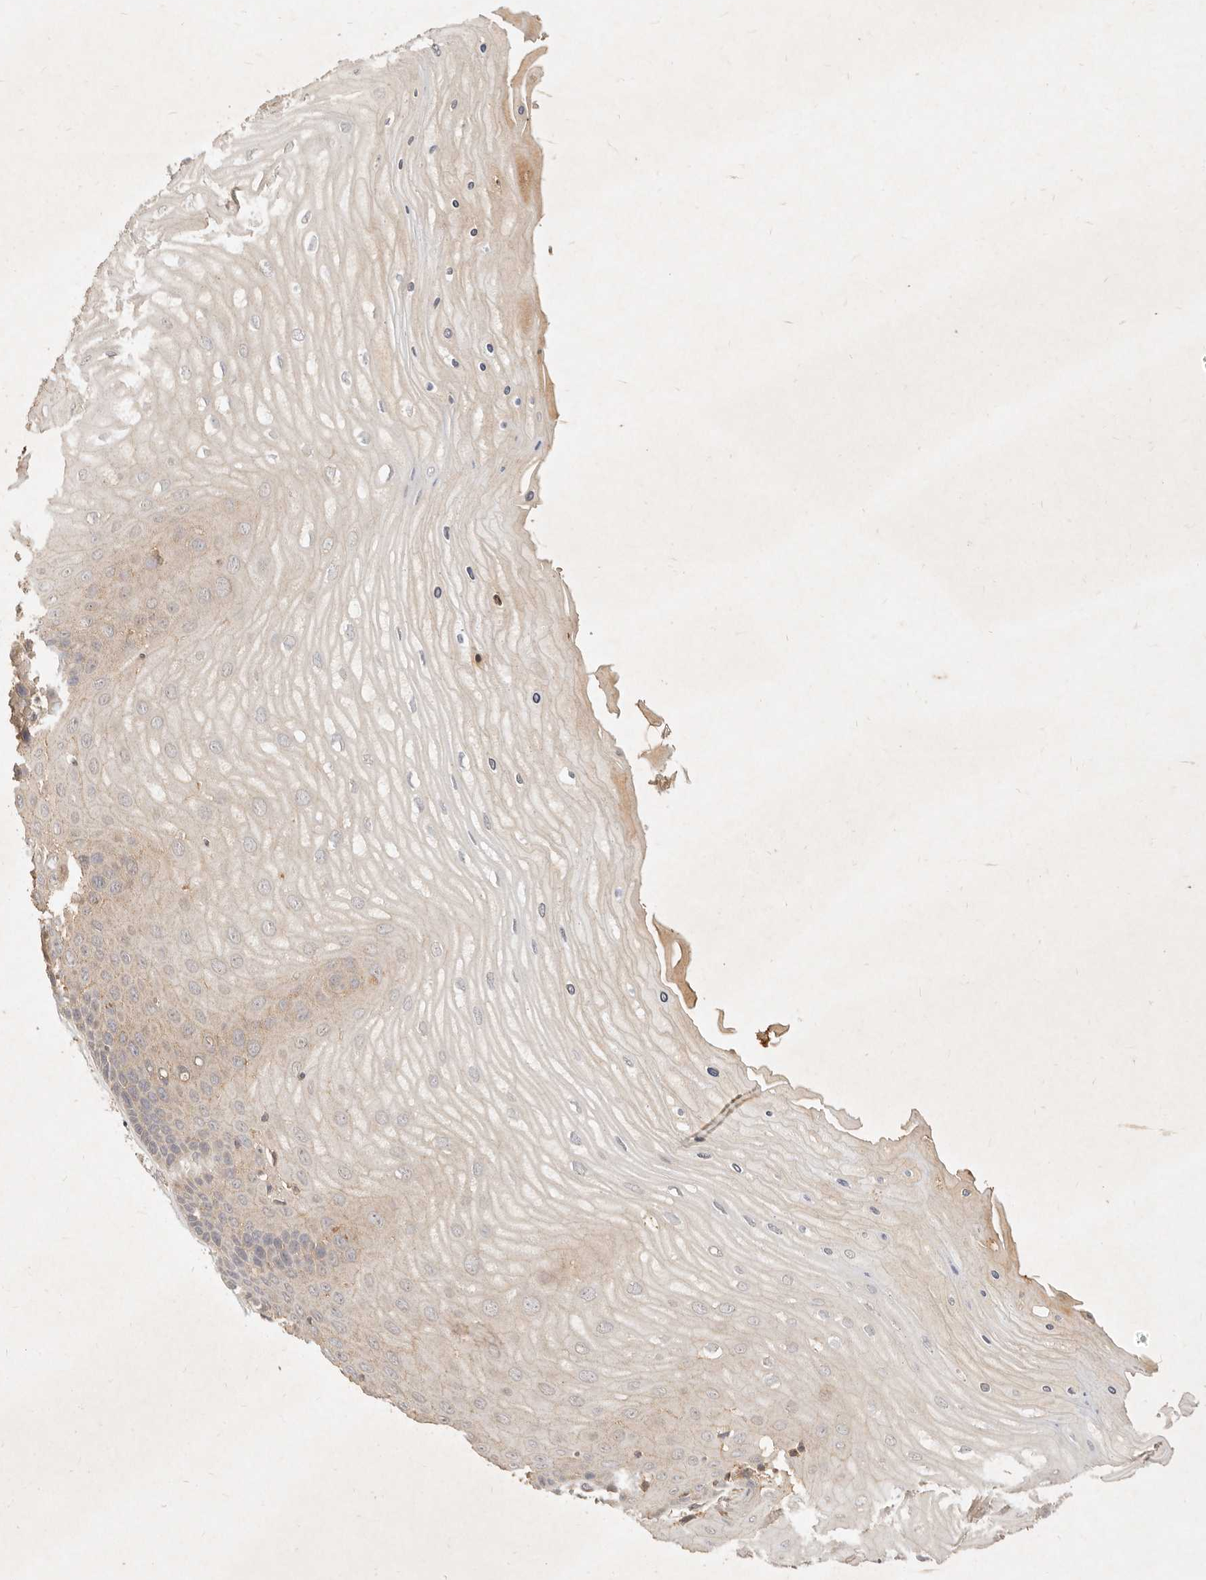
{"staining": {"intensity": "moderate", "quantity": "25%-75%", "location": "cytoplasmic/membranous"}, "tissue": "cervix", "cell_type": "Glandular cells", "image_type": "normal", "snomed": [{"axis": "morphology", "description": "Normal tissue, NOS"}, {"axis": "topography", "description": "Cervix"}], "caption": "Immunohistochemical staining of unremarkable cervix reveals 25%-75% levels of moderate cytoplasmic/membranous protein staining in about 25%-75% of glandular cells. The protein of interest is shown in brown color, while the nuclei are stained blue.", "gene": "FREM2", "patient": {"sex": "female", "age": 55}}